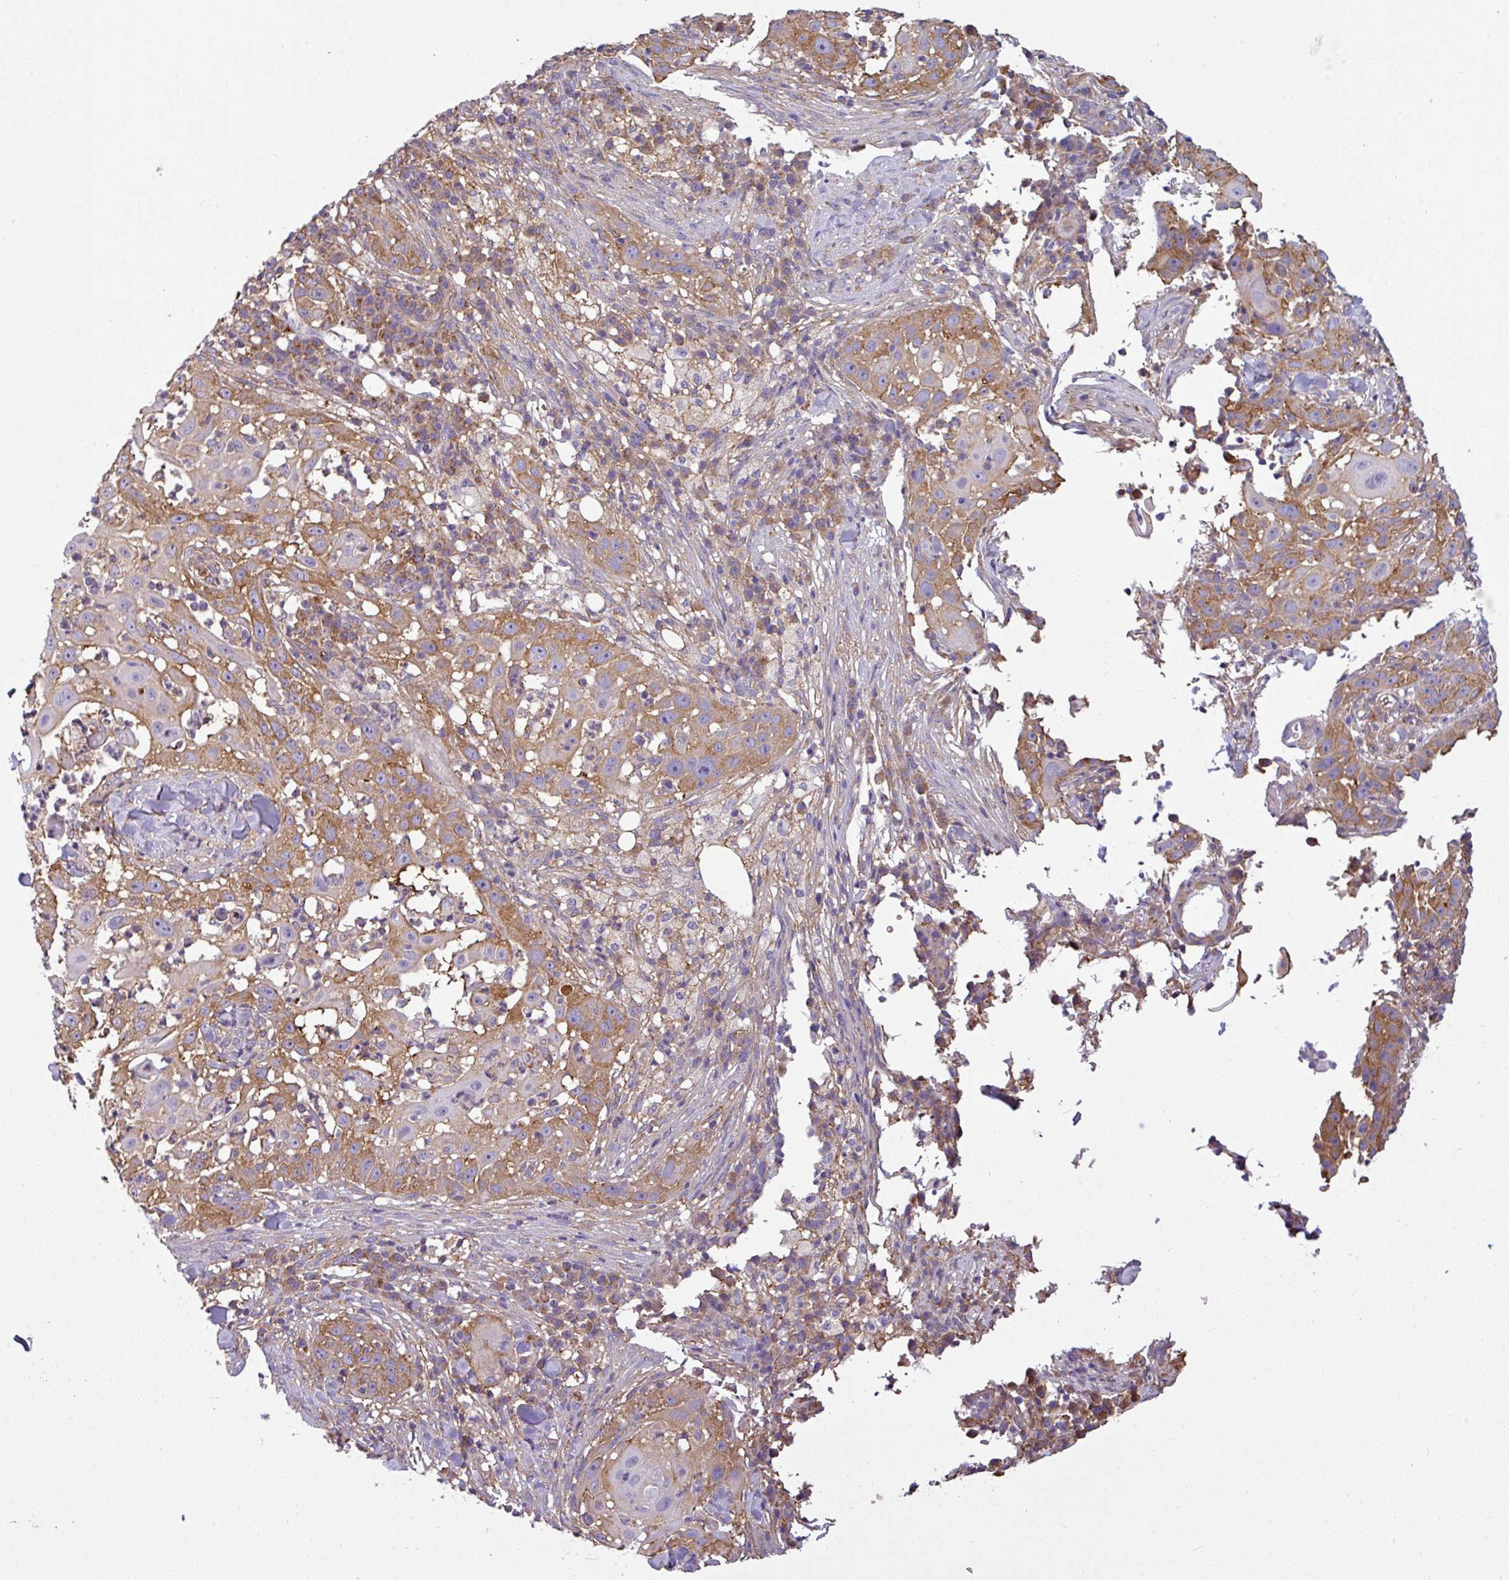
{"staining": {"intensity": "moderate", "quantity": "25%-75%", "location": "cytoplasmic/membranous"}, "tissue": "skin cancer", "cell_type": "Tumor cells", "image_type": "cancer", "snomed": [{"axis": "morphology", "description": "Squamous cell carcinoma, NOS"}, {"axis": "topography", "description": "Skin"}], "caption": "The micrograph exhibits immunohistochemical staining of squamous cell carcinoma (skin). There is moderate cytoplasmic/membranous expression is identified in about 25%-75% of tumor cells. (DAB (3,3'-diaminobenzidine) = brown stain, brightfield microscopy at high magnification).", "gene": "XNDC1N", "patient": {"sex": "female", "age": 44}}